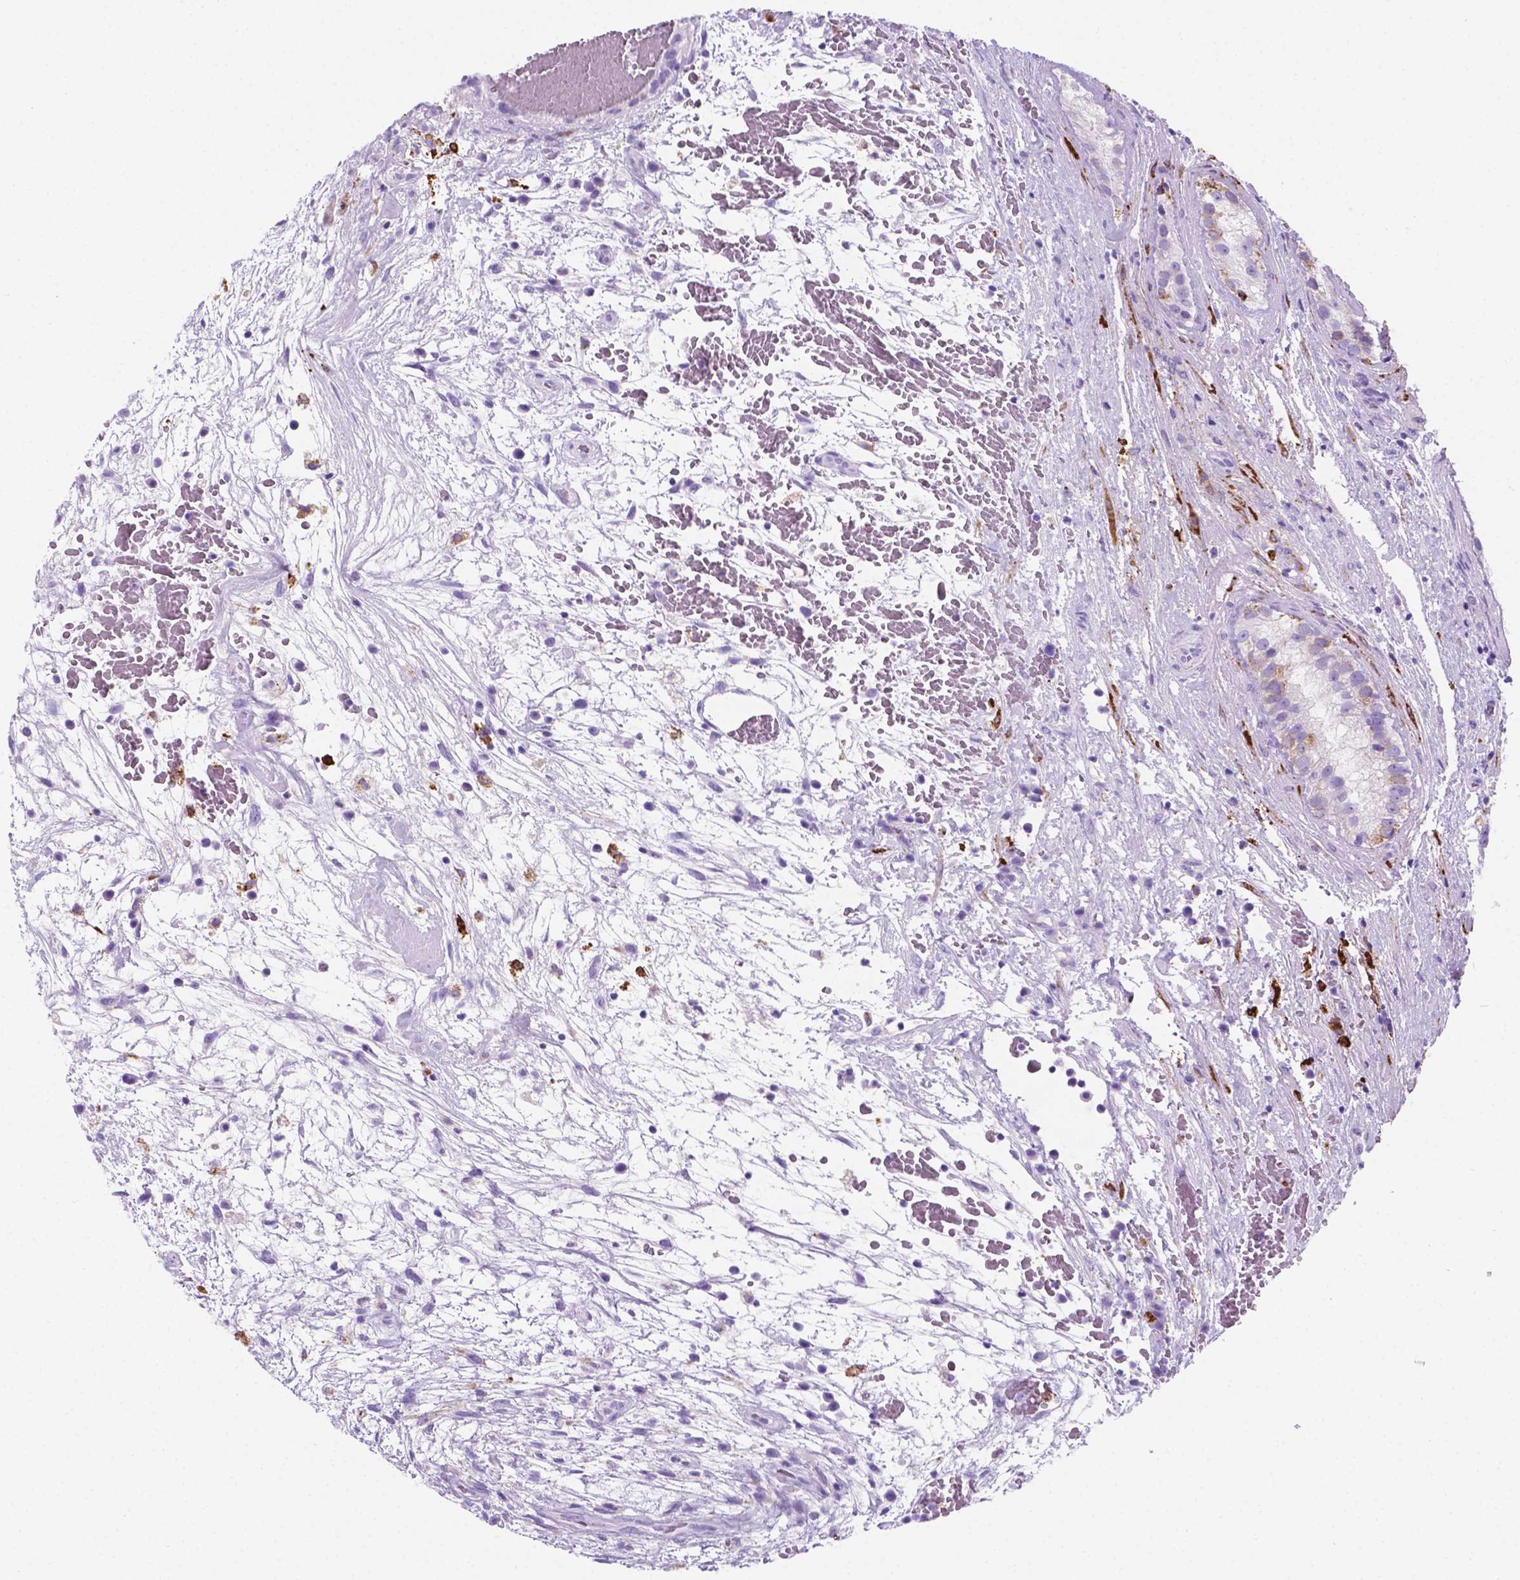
{"staining": {"intensity": "moderate", "quantity": "<25%", "location": "cytoplasmic/membranous"}, "tissue": "testis cancer", "cell_type": "Tumor cells", "image_type": "cancer", "snomed": [{"axis": "morphology", "description": "Normal tissue, NOS"}, {"axis": "morphology", "description": "Carcinoma, Embryonal, NOS"}, {"axis": "topography", "description": "Testis"}], "caption": "The photomicrograph demonstrates staining of embryonal carcinoma (testis), revealing moderate cytoplasmic/membranous protein expression (brown color) within tumor cells.", "gene": "MACF1", "patient": {"sex": "male", "age": 32}}